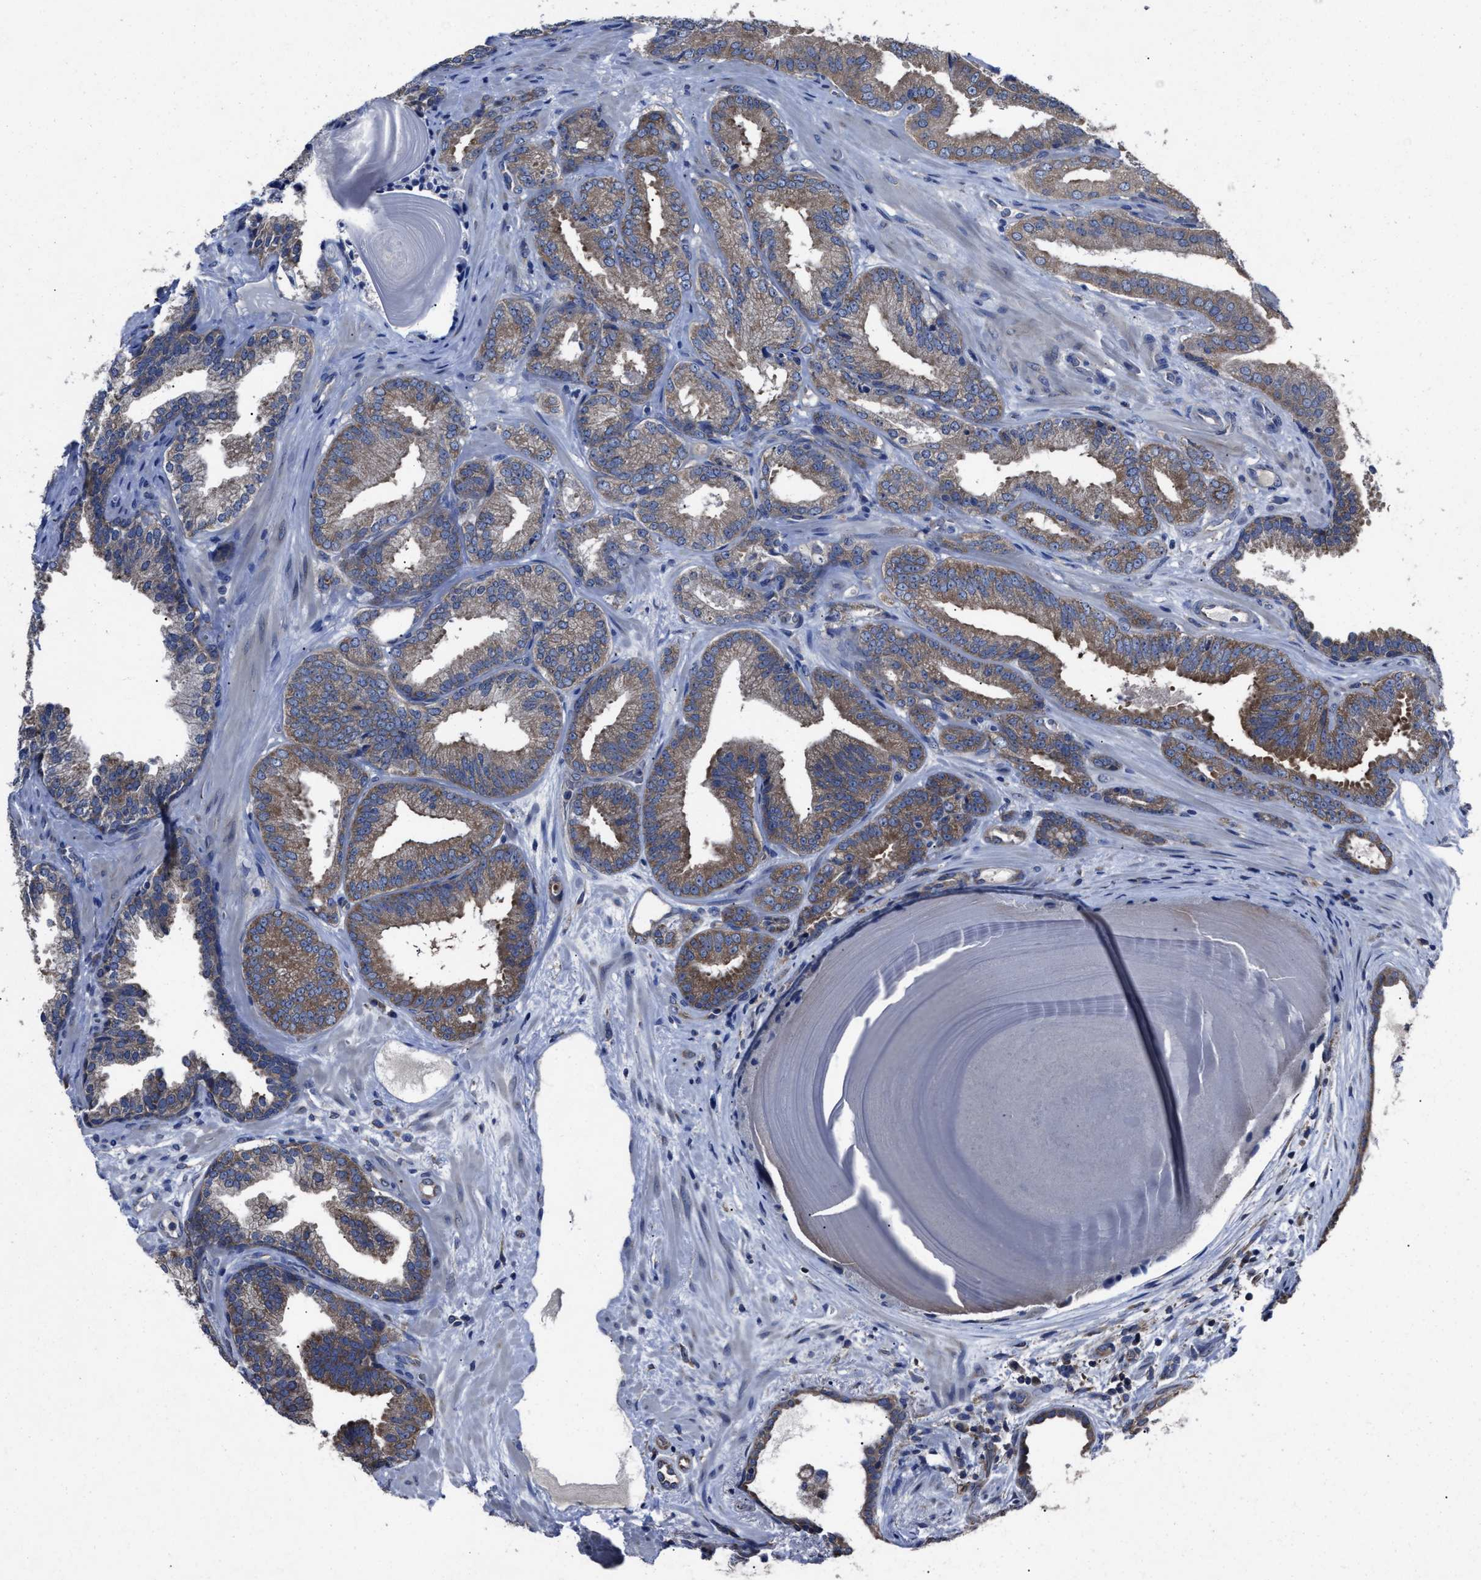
{"staining": {"intensity": "moderate", "quantity": "25%-75%", "location": "cytoplasmic/membranous"}, "tissue": "prostate cancer", "cell_type": "Tumor cells", "image_type": "cancer", "snomed": [{"axis": "morphology", "description": "Adenocarcinoma, Low grade"}, {"axis": "topography", "description": "Prostate"}], "caption": "Protein expression analysis of prostate cancer (adenocarcinoma (low-grade)) exhibits moderate cytoplasmic/membranous staining in about 25%-75% of tumor cells. (Brightfield microscopy of DAB IHC at high magnification).", "gene": "UPF1", "patient": {"sex": "male", "age": 65}}